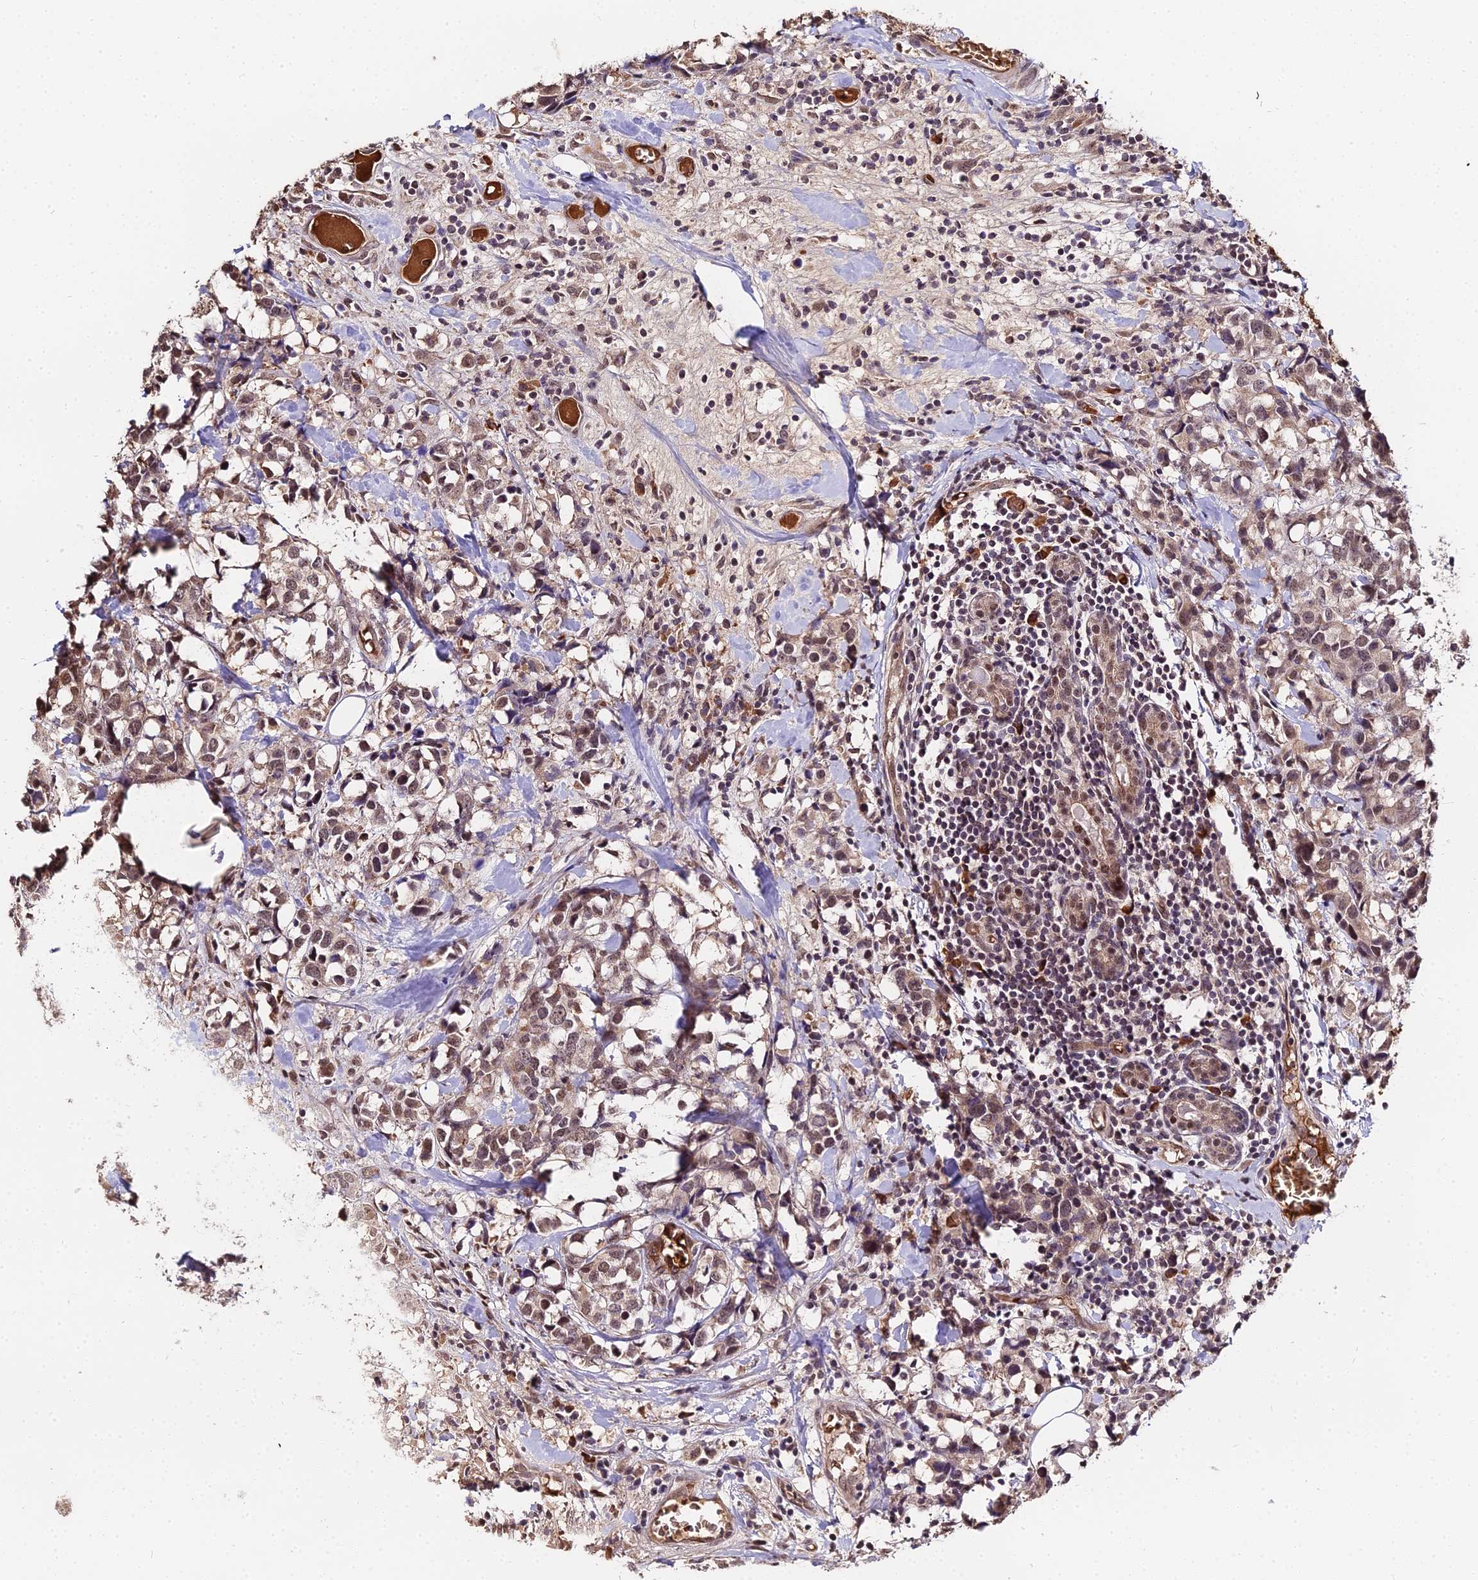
{"staining": {"intensity": "weak", "quantity": ">75%", "location": "nuclear"}, "tissue": "breast cancer", "cell_type": "Tumor cells", "image_type": "cancer", "snomed": [{"axis": "morphology", "description": "Lobular carcinoma"}, {"axis": "topography", "description": "Breast"}], "caption": "Immunohistochemistry (IHC) staining of breast cancer (lobular carcinoma), which displays low levels of weak nuclear staining in about >75% of tumor cells indicating weak nuclear protein positivity. The staining was performed using DAB (3,3'-diaminobenzidine) (brown) for protein detection and nuclei were counterstained in hematoxylin (blue).", "gene": "ZDBF2", "patient": {"sex": "female", "age": 59}}